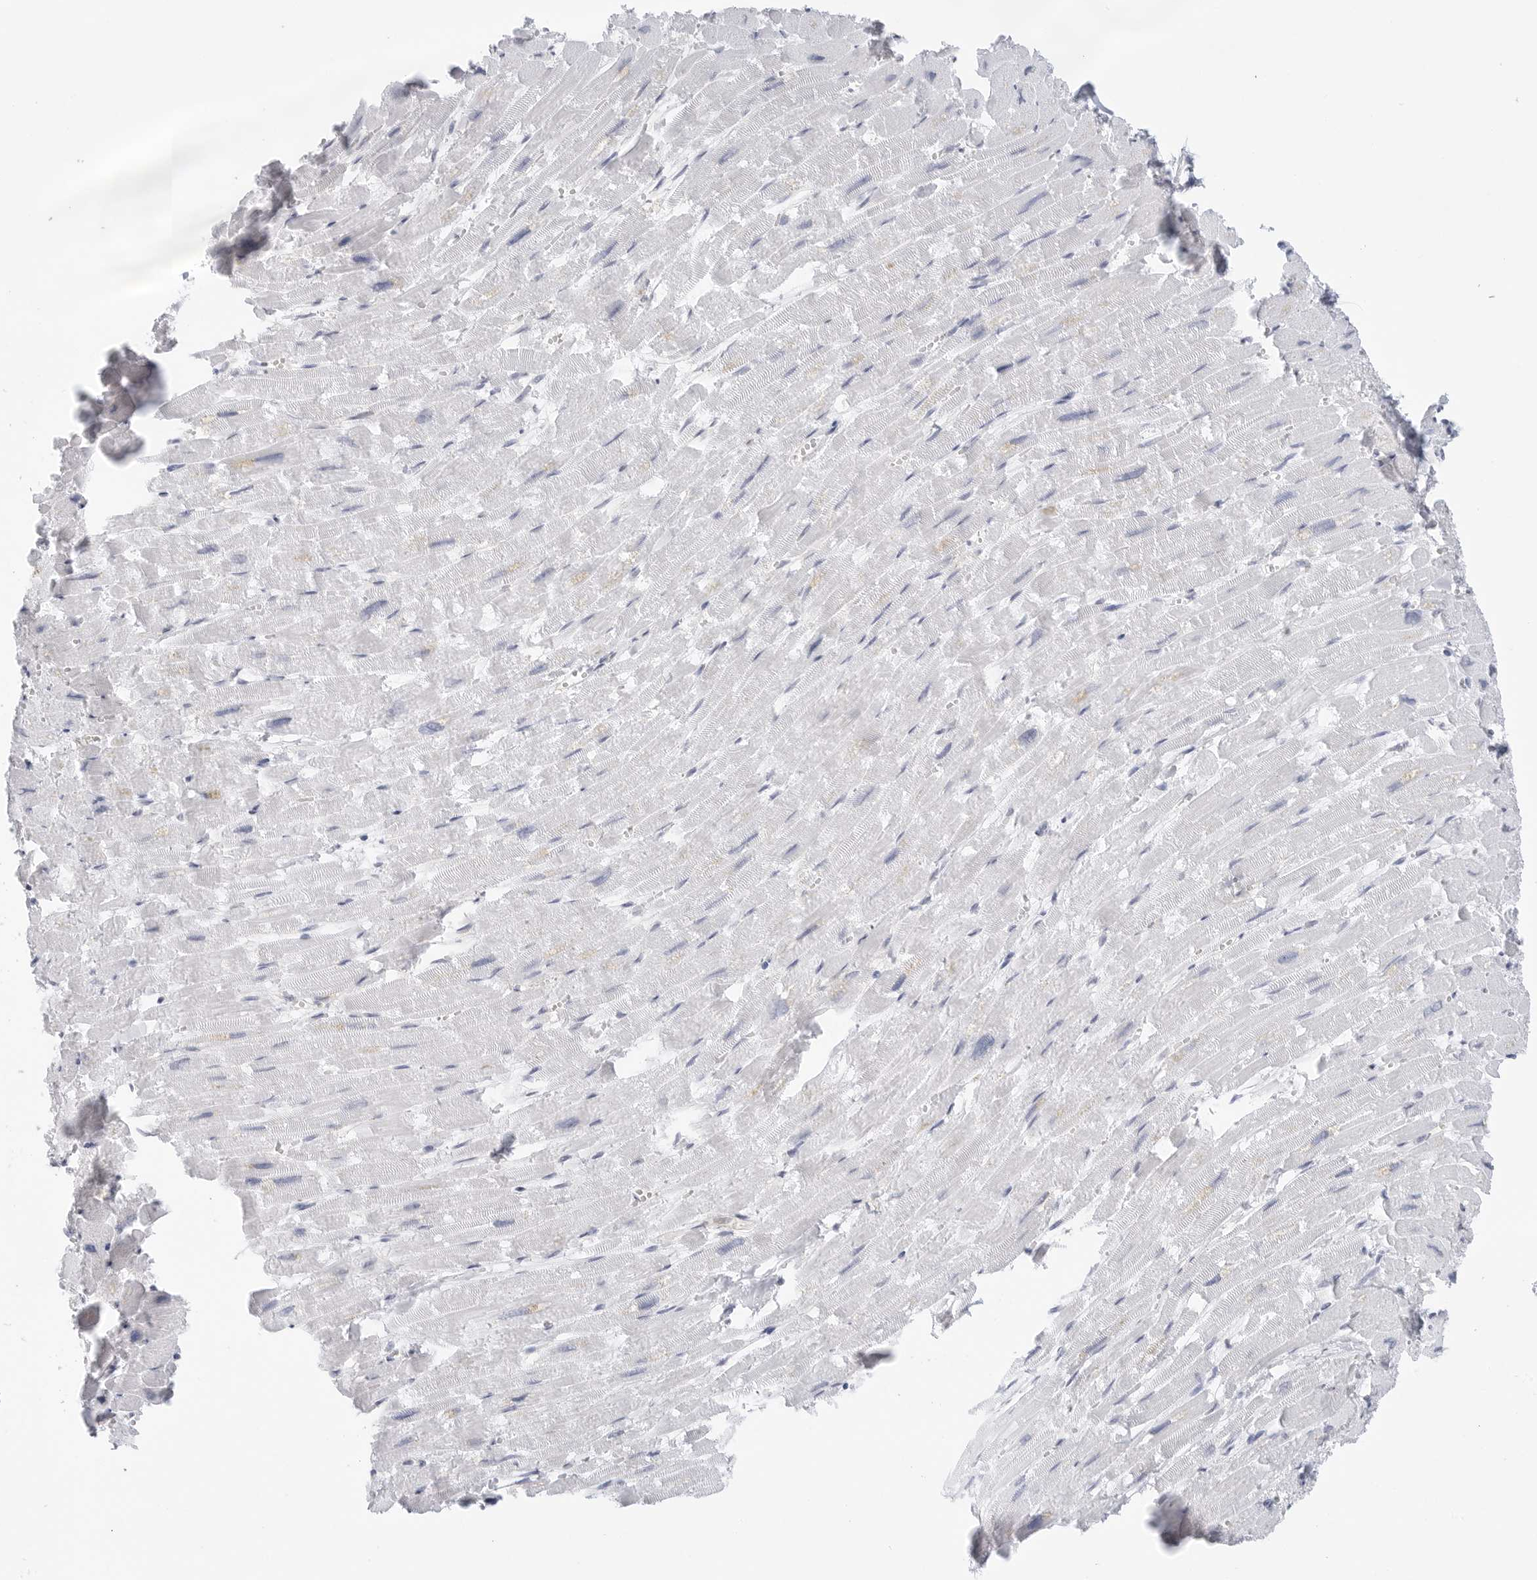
{"staining": {"intensity": "negative", "quantity": "none", "location": "none"}, "tissue": "heart muscle", "cell_type": "Cardiomyocytes", "image_type": "normal", "snomed": [{"axis": "morphology", "description": "Normal tissue, NOS"}, {"axis": "topography", "description": "Heart"}], "caption": "This is an immunohistochemistry image of benign heart muscle. There is no positivity in cardiomyocytes.", "gene": "SLC19A1", "patient": {"sex": "male", "age": 54}}